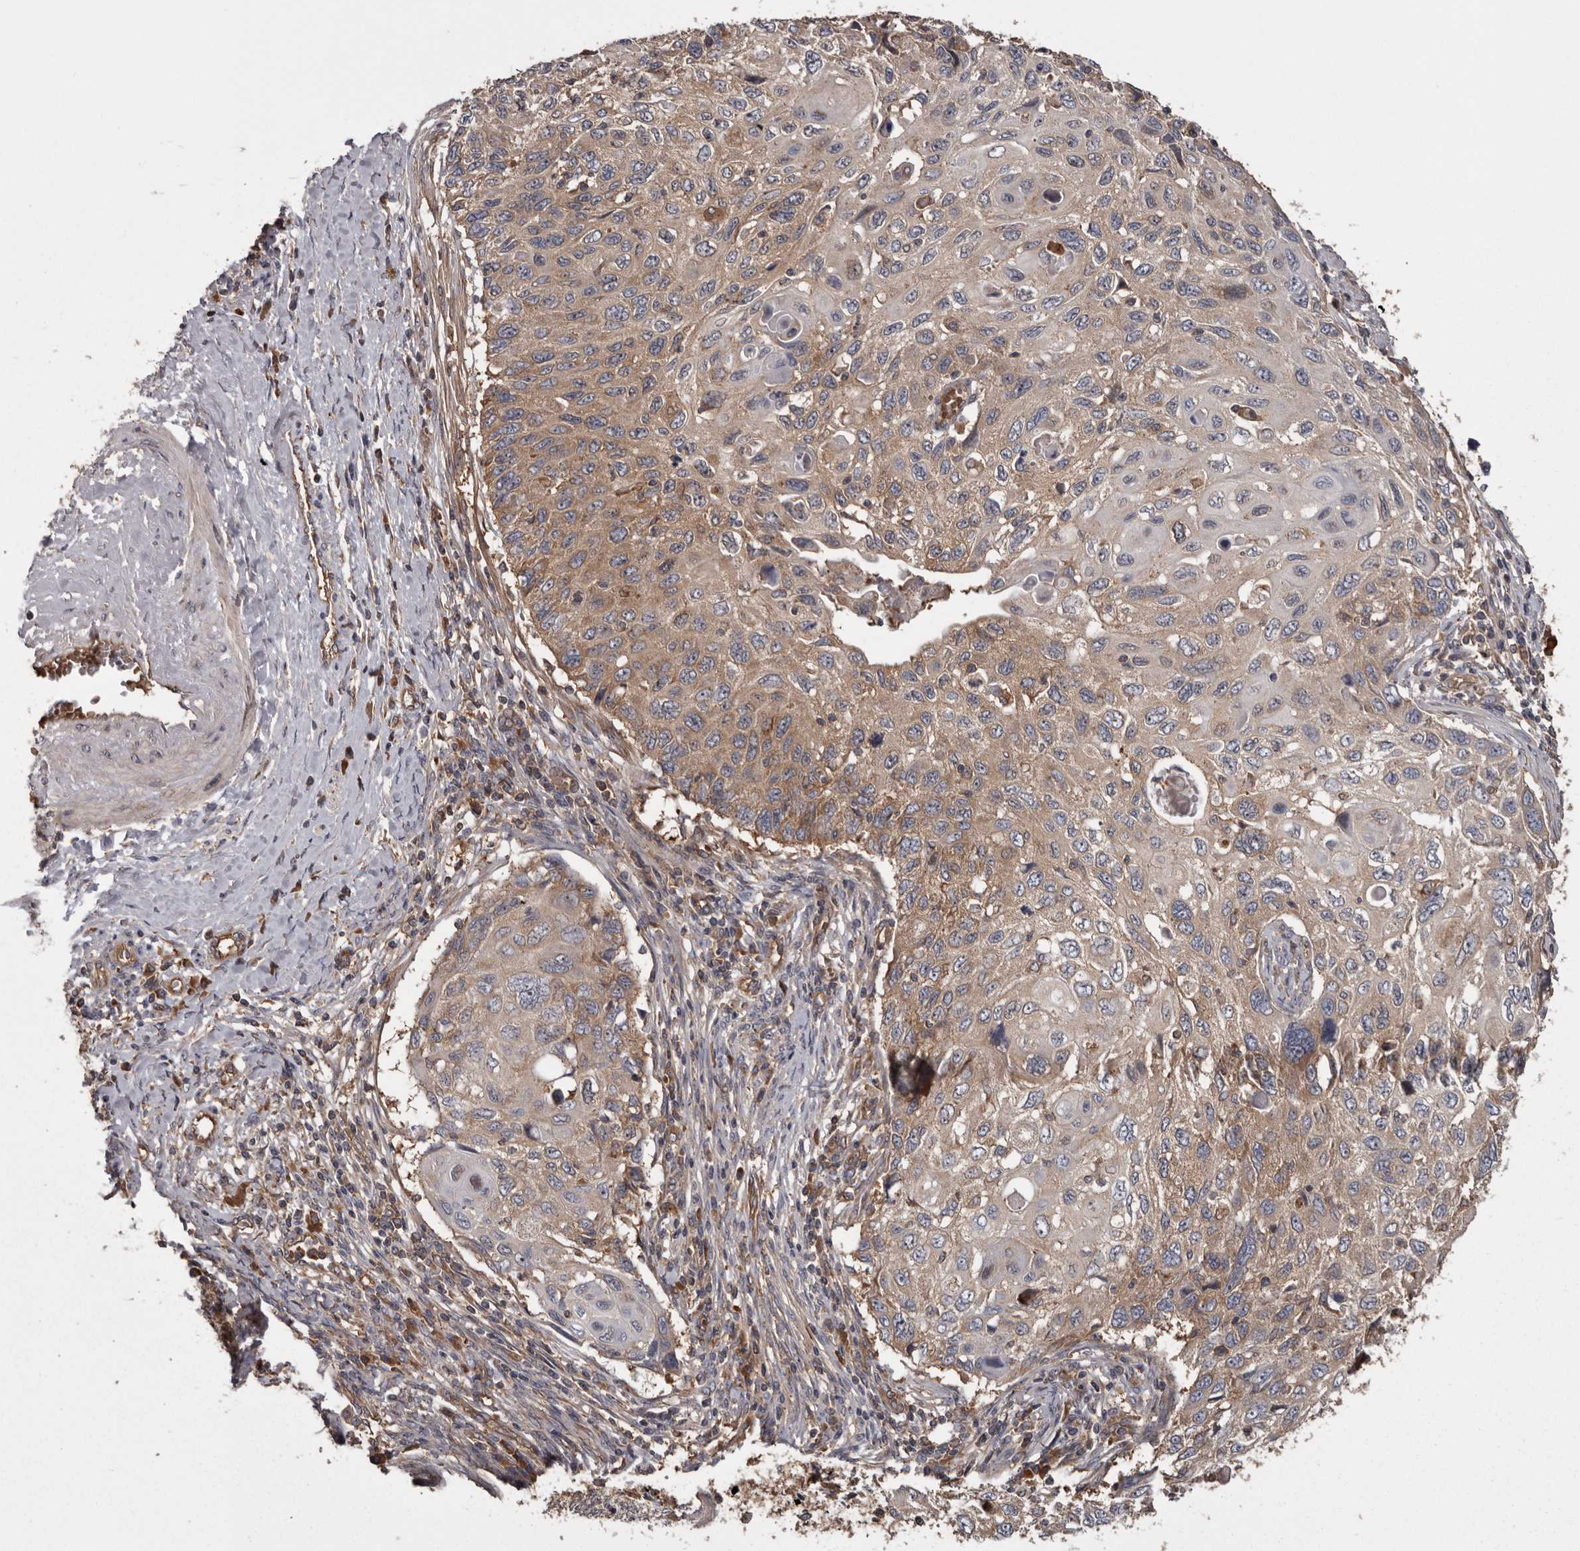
{"staining": {"intensity": "moderate", "quantity": ">75%", "location": "cytoplasmic/membranous"}, "tissue": "cervical cancer", "cell_type": "Tumor cells", "image_type": "cancer", "snomed": [{"axis": "morphology", "description": "Squamous cell carcinoma, NOS"}, {"axis": "topography", "description": "Cervix"}], "caption": "Protein analysis of squamous cell carcinoma (cervical) tissue exhibits moderate cytoplasmic/membranous expression in about >75% of tumor cells. (brown staining indicates protein expression, while blue staining denotes nuclei).", "gene": "DARS1", "patient": {"sex": "female", "age": 70}}